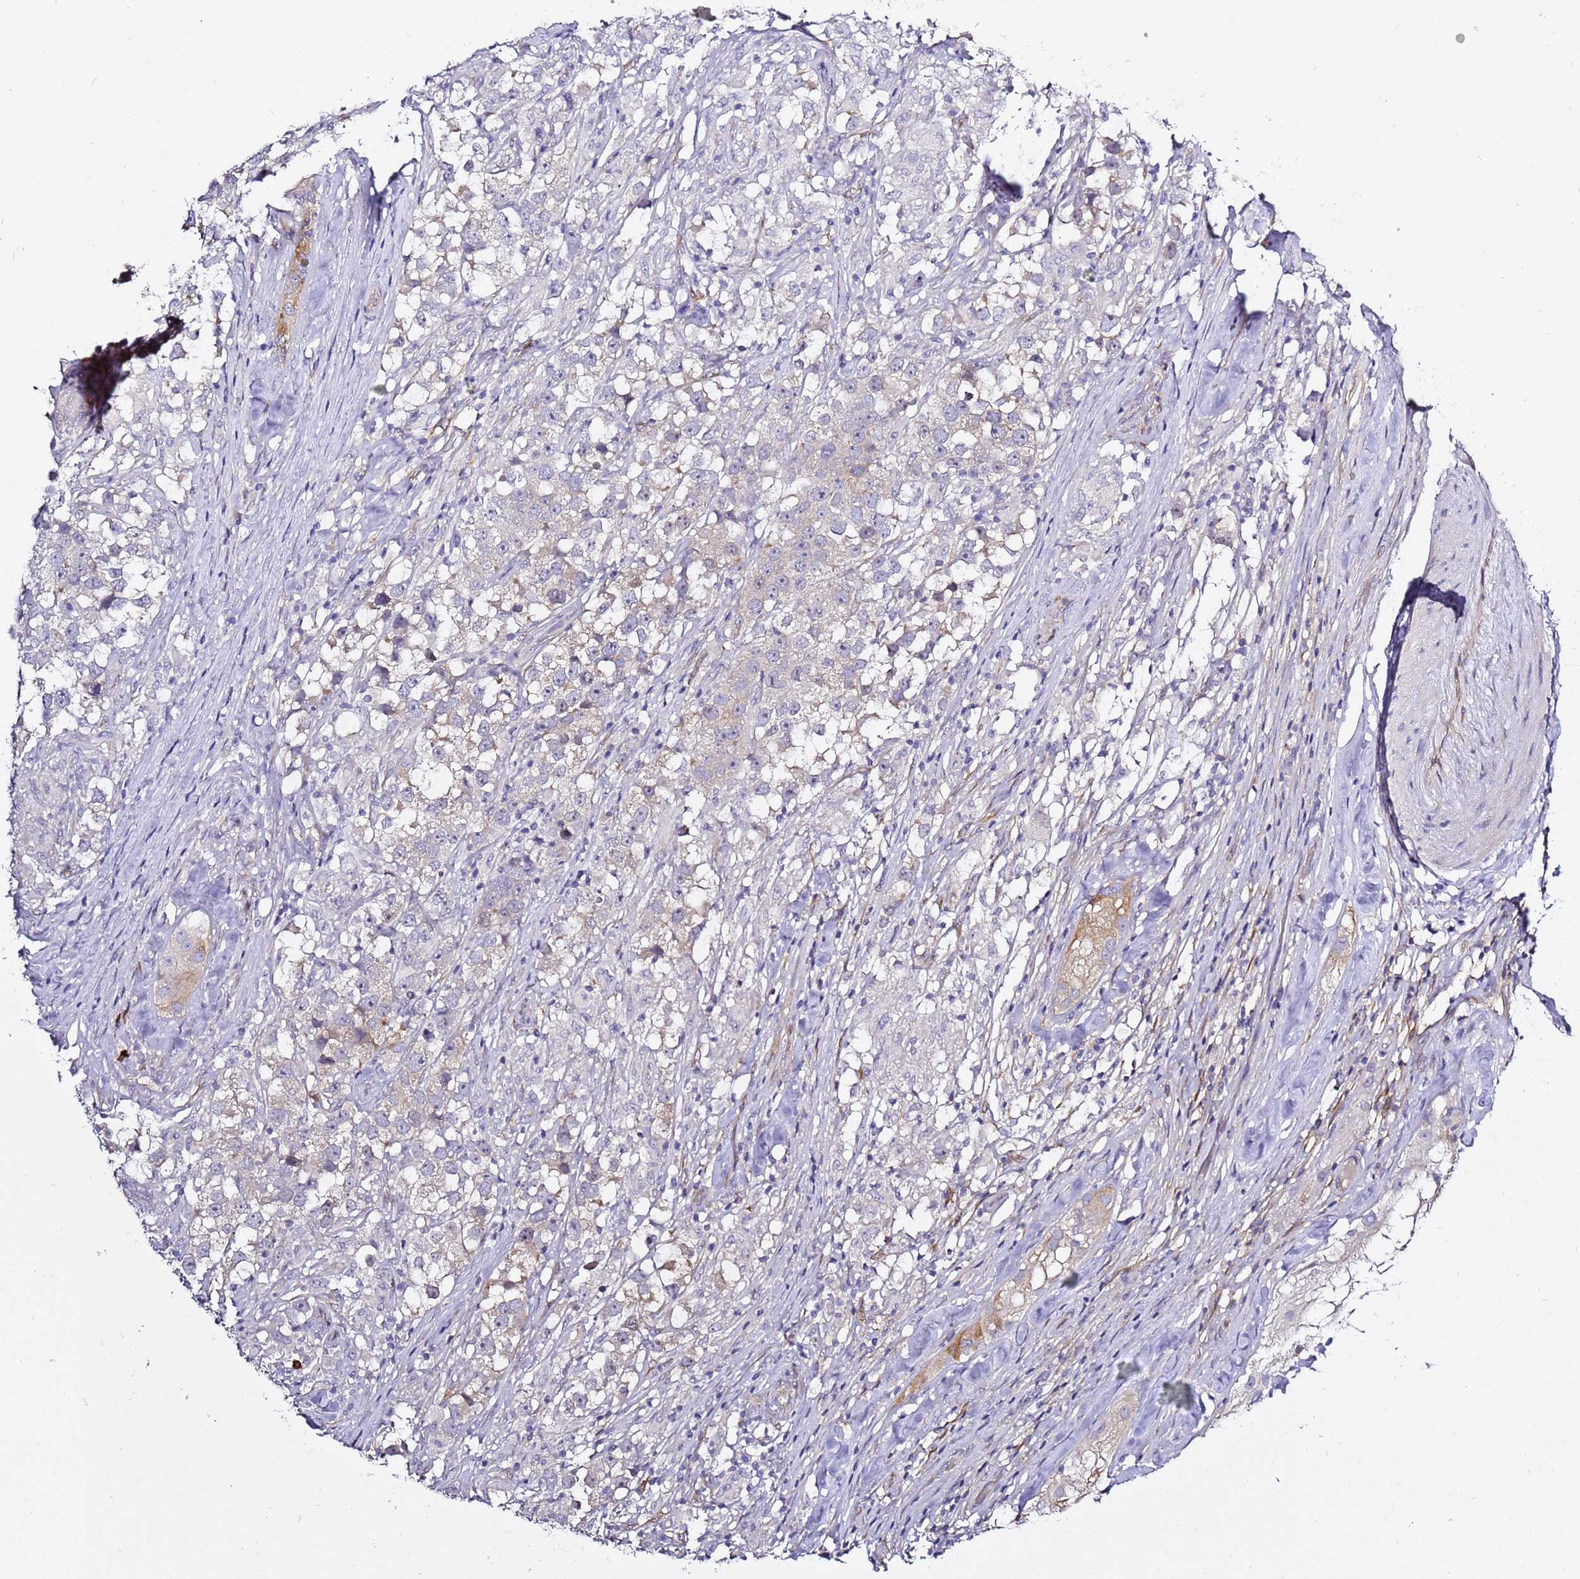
{"staining": {"intensity": "negative", "quantity": "none", "location": "none"}, "tissue": "testis cancer", "cell_type": "Tumor cells", "image_type": "cancer", "snomed": [{"axis": "morphology", "description": "Seminoma, NOS"}, {"axis": "topography", "description": "Testis"}], "caption": "Immunohistochemistry image of neoplastic tissue: testis cancer (seminoma) stained with DAB (3,3'-diaminobenzidine) displays no significant protein staining in tumor cells.", "gene": "RFK", "patient": {"sex": "male", "age": 46}}